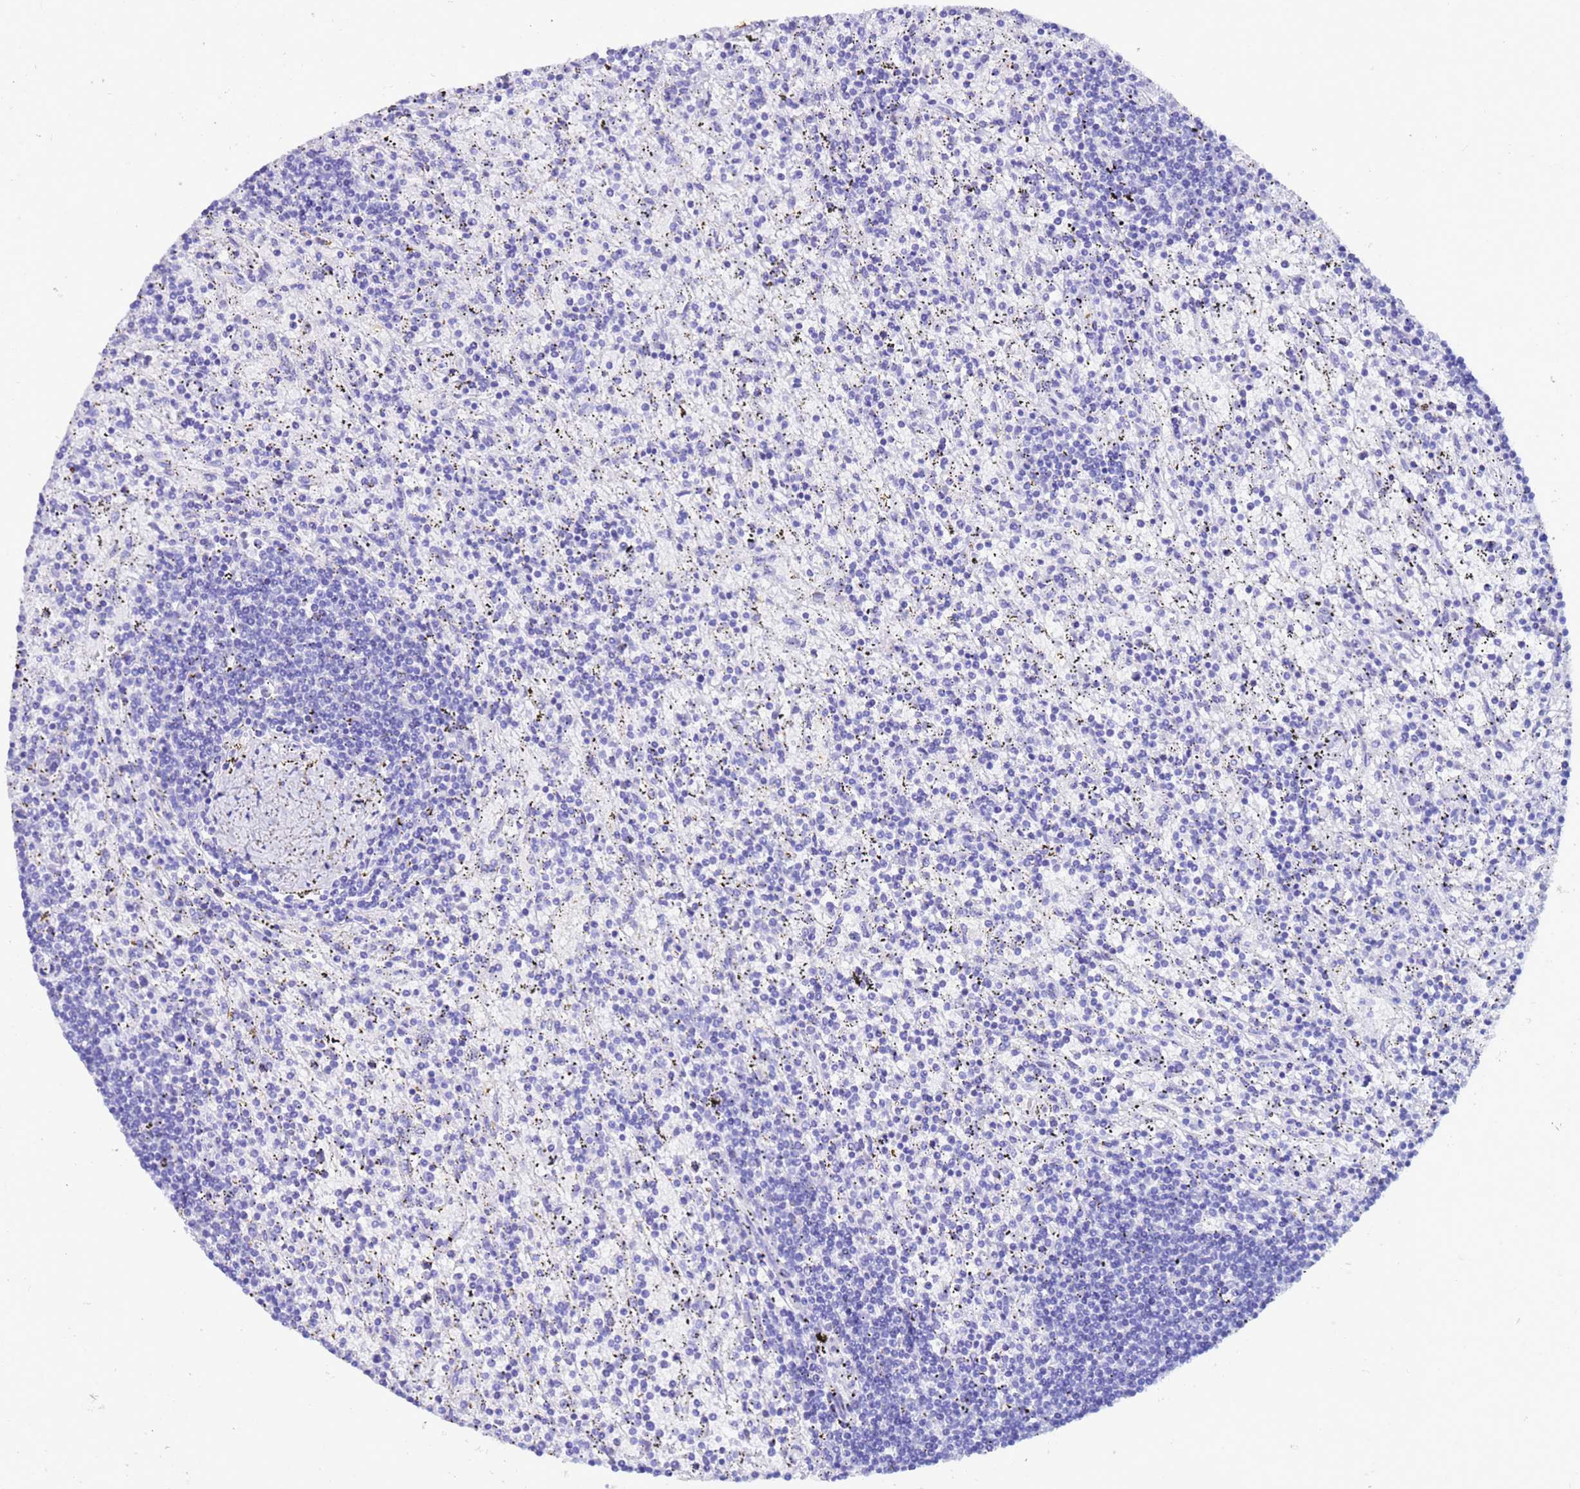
{"staining": {"intensity": "negative", "quantity": "none", "location": "none"}, "tissue": "lymphoma", "cell_type": "Tumor cells", "image_type": "cancer", "snomed": [{"axis": "morphology", "description": "Malignant lymphoma, non-Hodgkin's type, Low grade"}, {"axis": "topography", "description": "Spleen"}], "caption": "Tumor cells are negative for protein expression in human lymphoma. The staining is performed using DAB (3,3'-diaminobenzidine) brown chromogen with nuclei counter-stained in using hematoxylin.", "gene": "AKR1C2", "patient": {"sex": "male", "age": 76}}